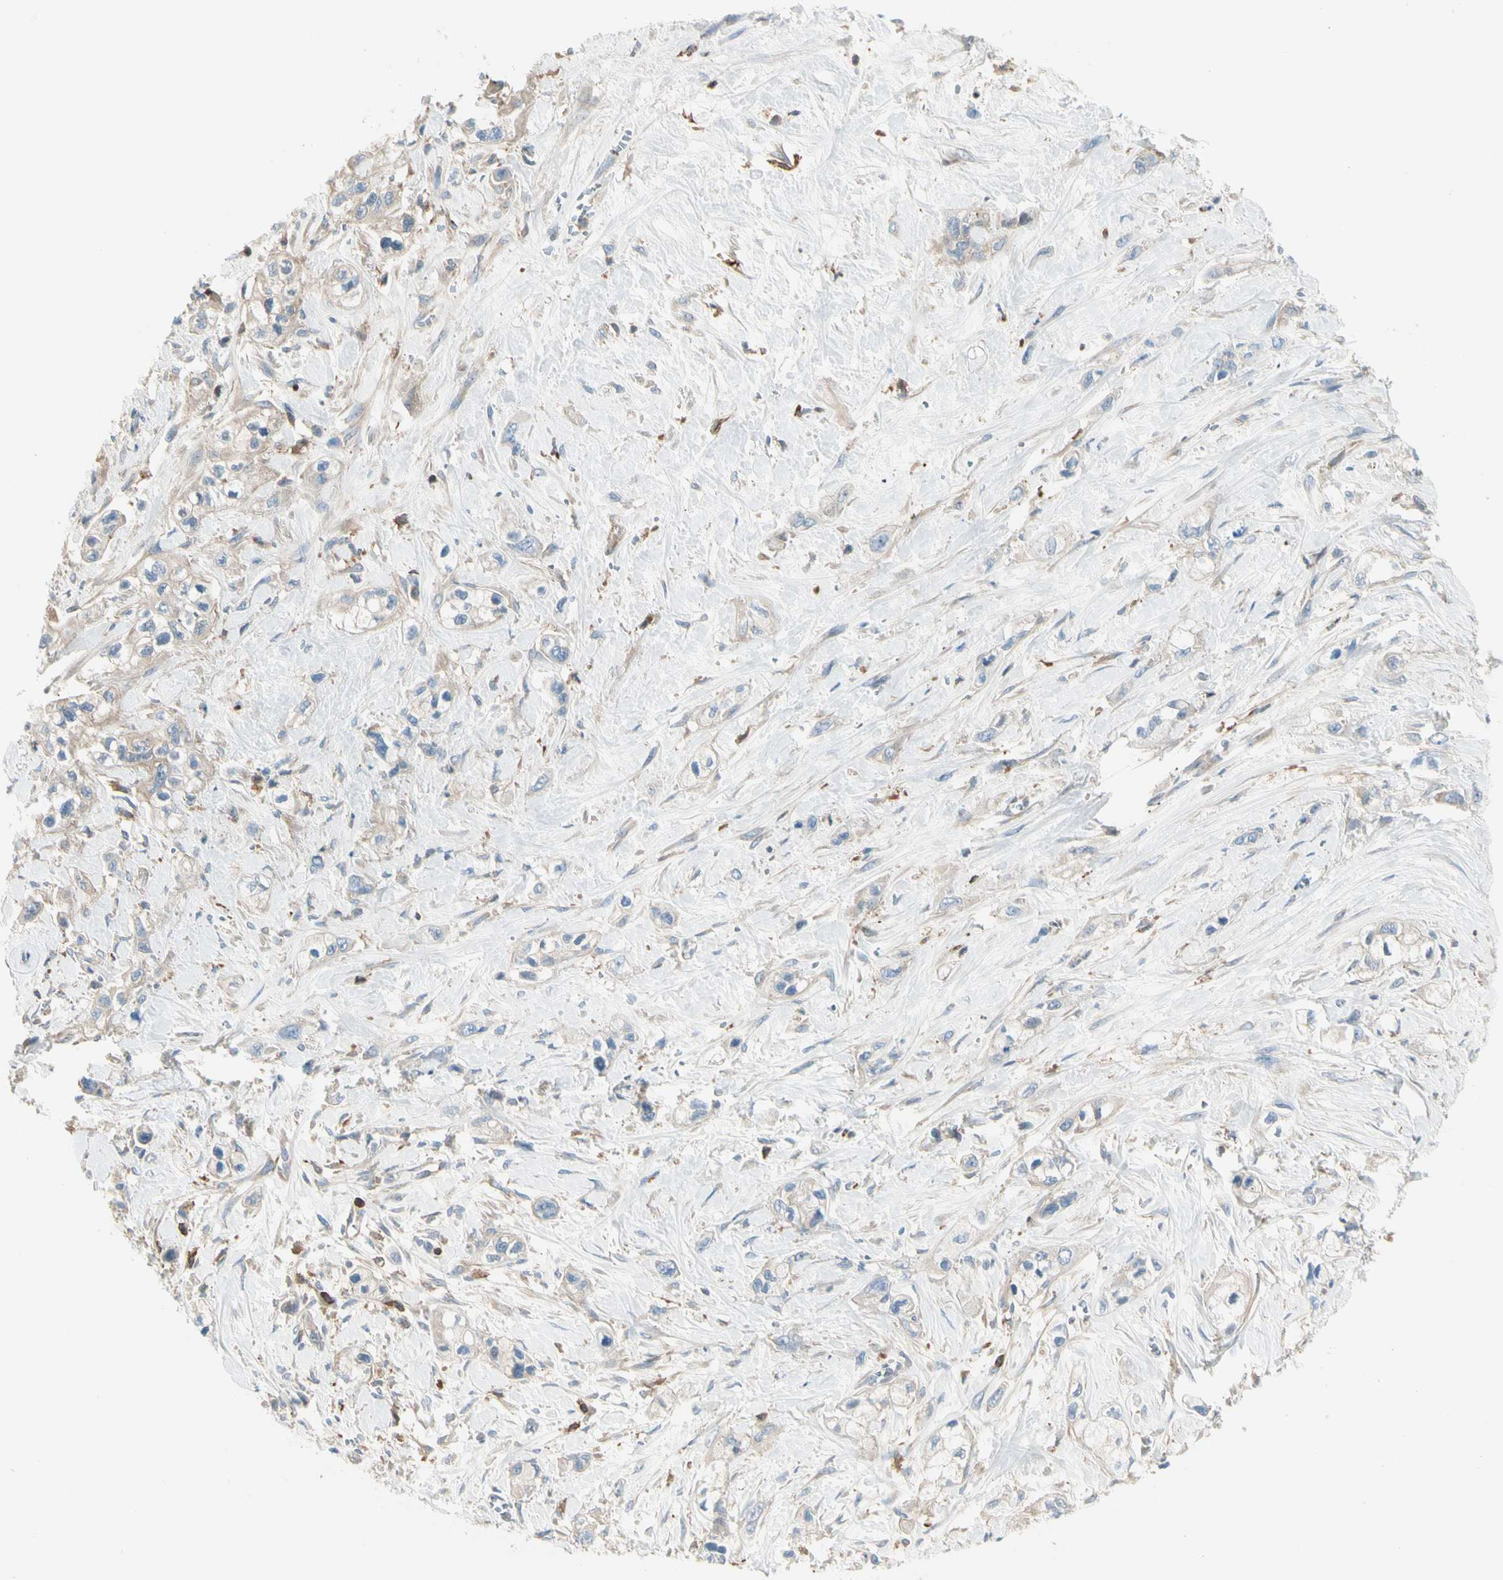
{"staining": {"intensity": "weak", "quantity": "25%-75%", "location": "cytoplasmic/membranous"}, "tissue": "pancreatic cancer", "cell_type": "Tumor cells", "image_type": "cancer", "snomed": [{"axis": "morphology", "description": "Adenocarcinoma, NOS"}, {"axis": "topography", "description": "Pancreas"}], "caption": "Immunohistochemistry (IHC) histopathology image of human pancreatic cancer (adenocarcinoma) stained for a protein (brown), which demonstrates low levels of weak cytoplasmic/membranous expression in approximately 25%-75% of tumor cells.", "gene": "CAPZA2", "patient": {"sex": "male", "age": 74}}